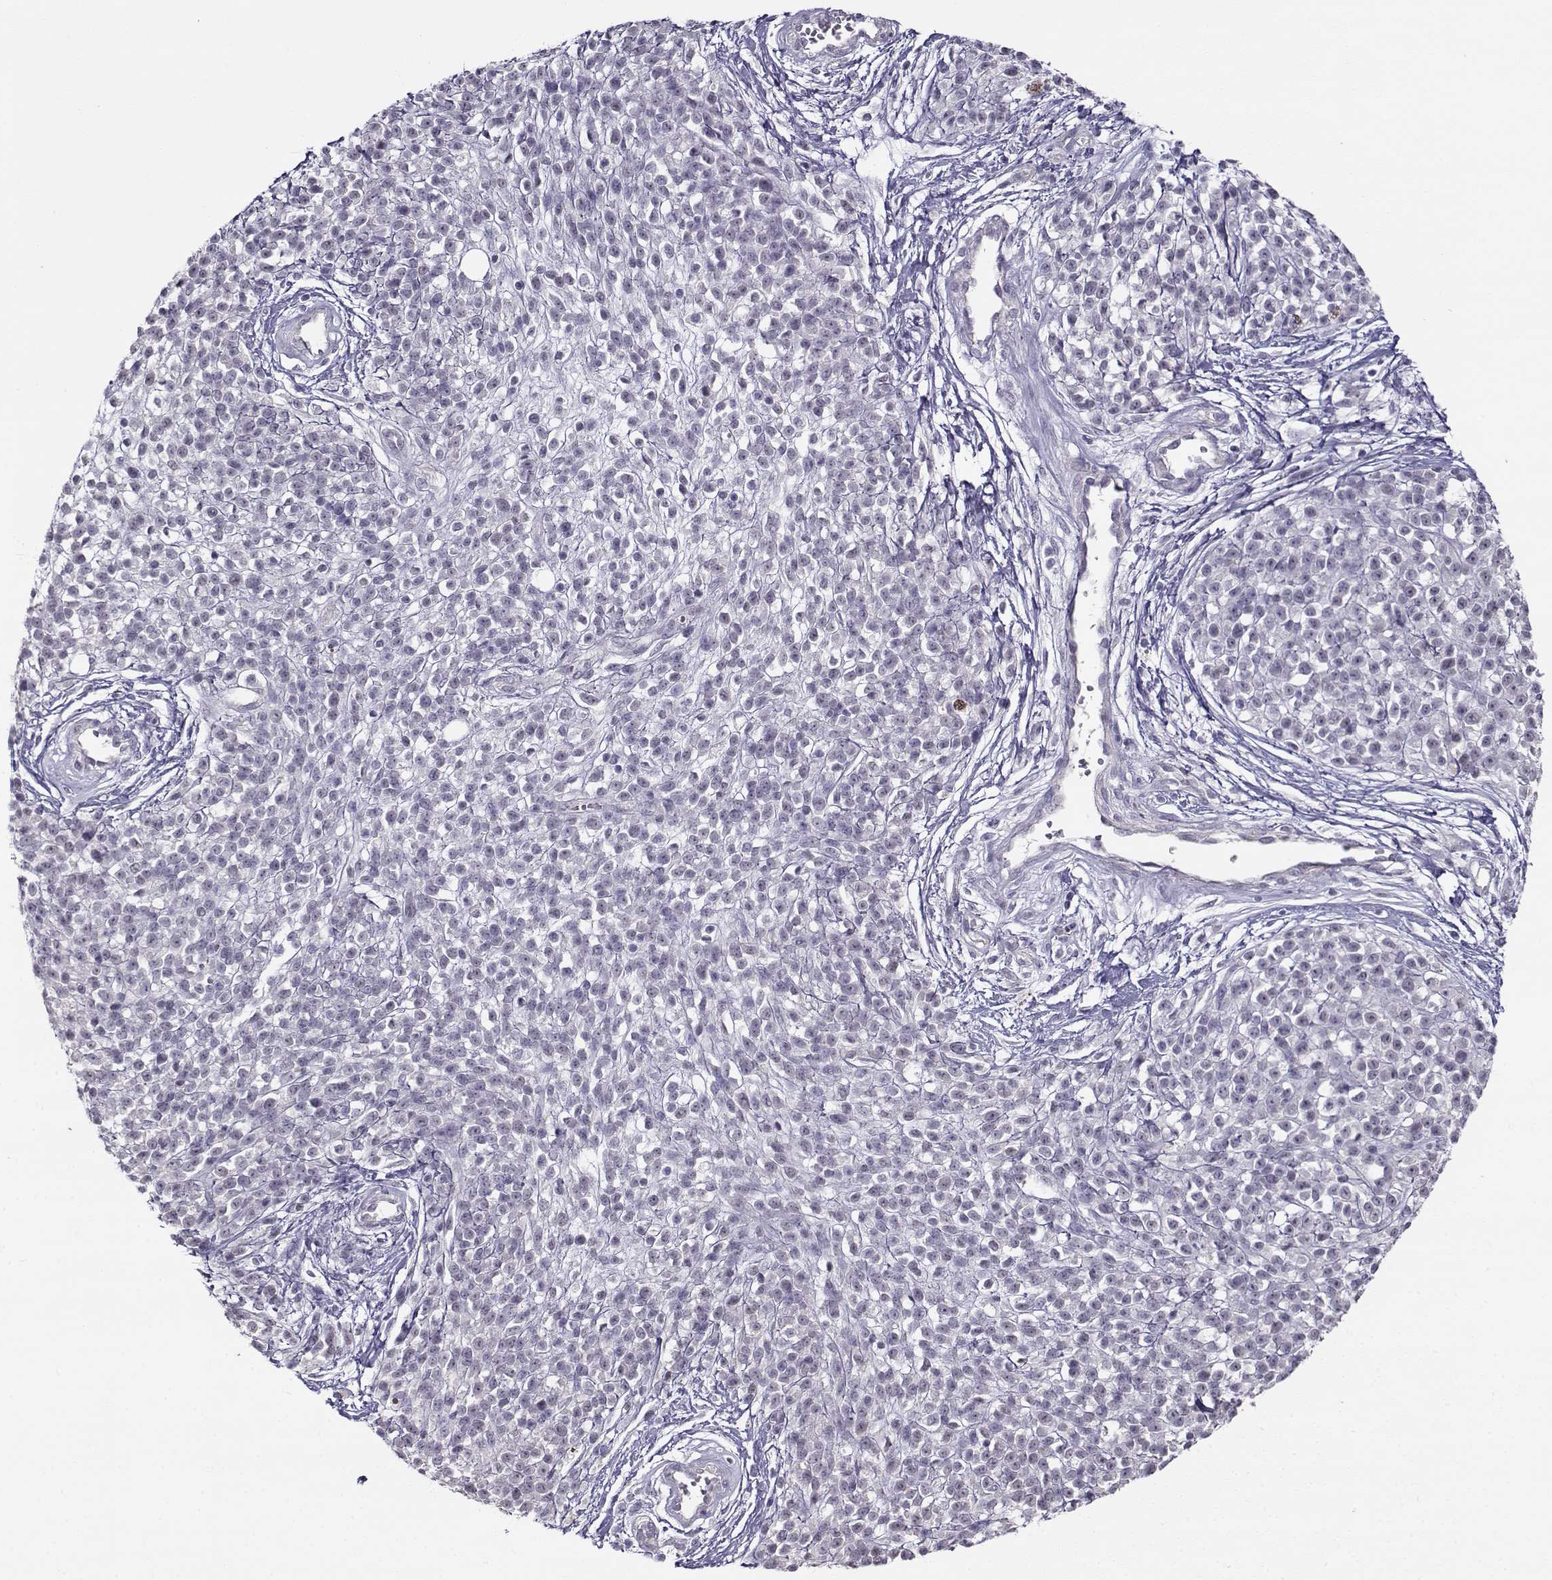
{"staining": {"intensity": "negative", "quantity": "none", "location": "none"}, "tissue": "melanoma", "cell_type": "Tumor cells", "image_type": "cancer", "snomed": [{"axis": "morphology", "description": "Malignant melanoma, NOS"}, {"axis": "topography", "description": "Skin"}, {"axis": "topography", "description": "Skin of trunk"}], "caption": "Protein analysis of malignant melanoma exhibits no significant expression in tumor cells. (Immunohistochemistry (ihc), brightfield microscopy, high magnification).", "gene": "TEX55", "patient": {"sex": "male", "age": 74}}